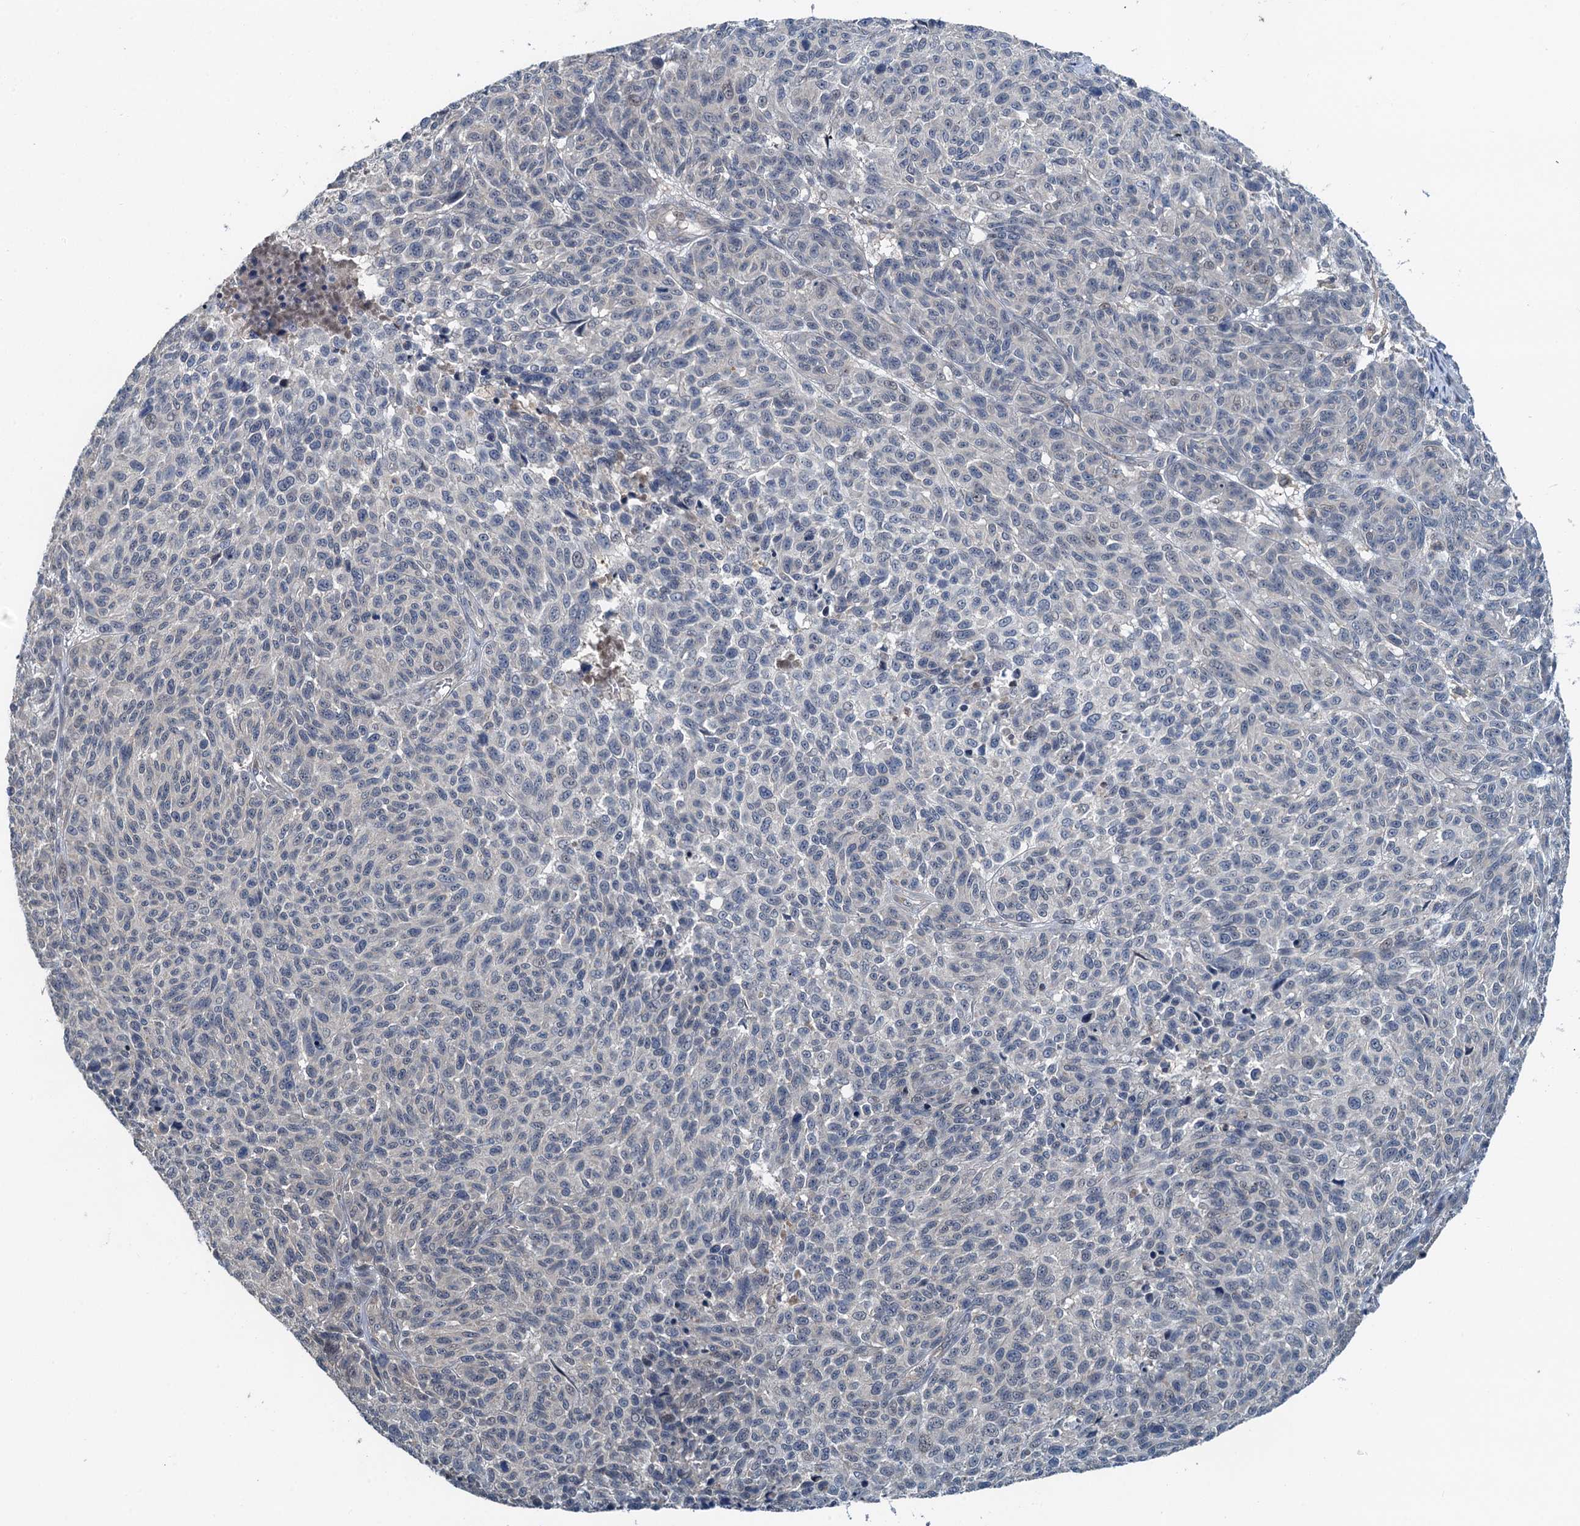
{"staining": {"intensity": "negative", "quantity": "none", "location": "none"}, "tissue": "melanoma", "cell_type": "Tumor cells", "image_type": "cancer", "snomed": [{"axis": "morphology", "description": "Malignant melanoma, NOS"}, {"axis": "topography", "description": "Skin"}], "caption": "Immunohistochemistry image of human melanoma stained for a protein (brown), which exhibits no staining in tumor cells.", "gene": "ZNF606", "patient": {"sex": "male", "age": 49}}